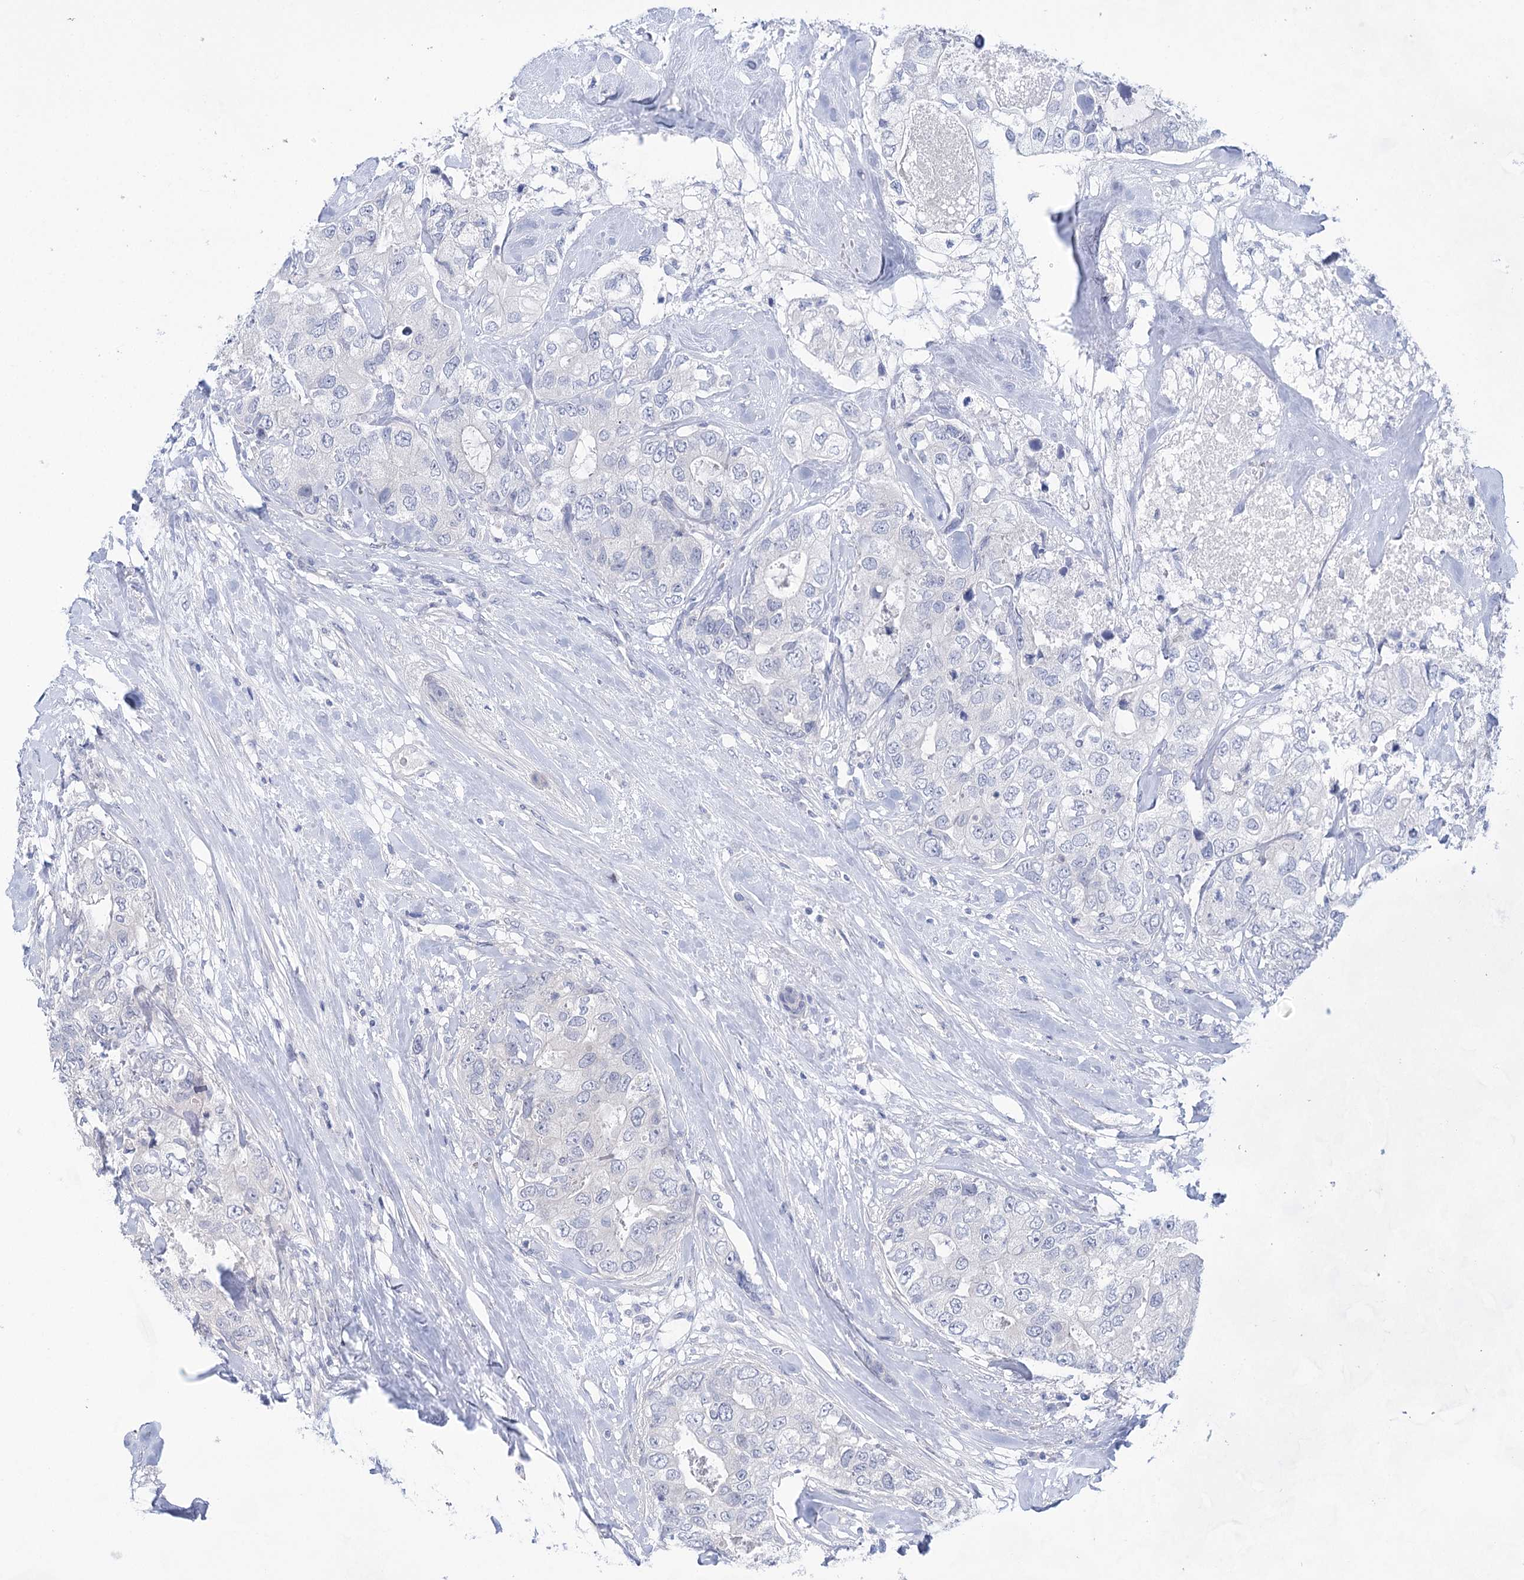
{"staining": {"intensity": "negative", "quantity": "none", "location": "none"}, "tissue": "breast cancer", "cell_type": "Tumor cells", "image_type": "cancer", "snomed": [{"axis": "morphology", "description": "Duct carcinoma"}, {"axis": "topography", "description": "Breast"}], "caption": "Breast intraductal carcinoma stained for a protein using IHC shows no staining tumor cells.", "gene": "LALBA", "patient": {"sex": "female", "age": 62}}